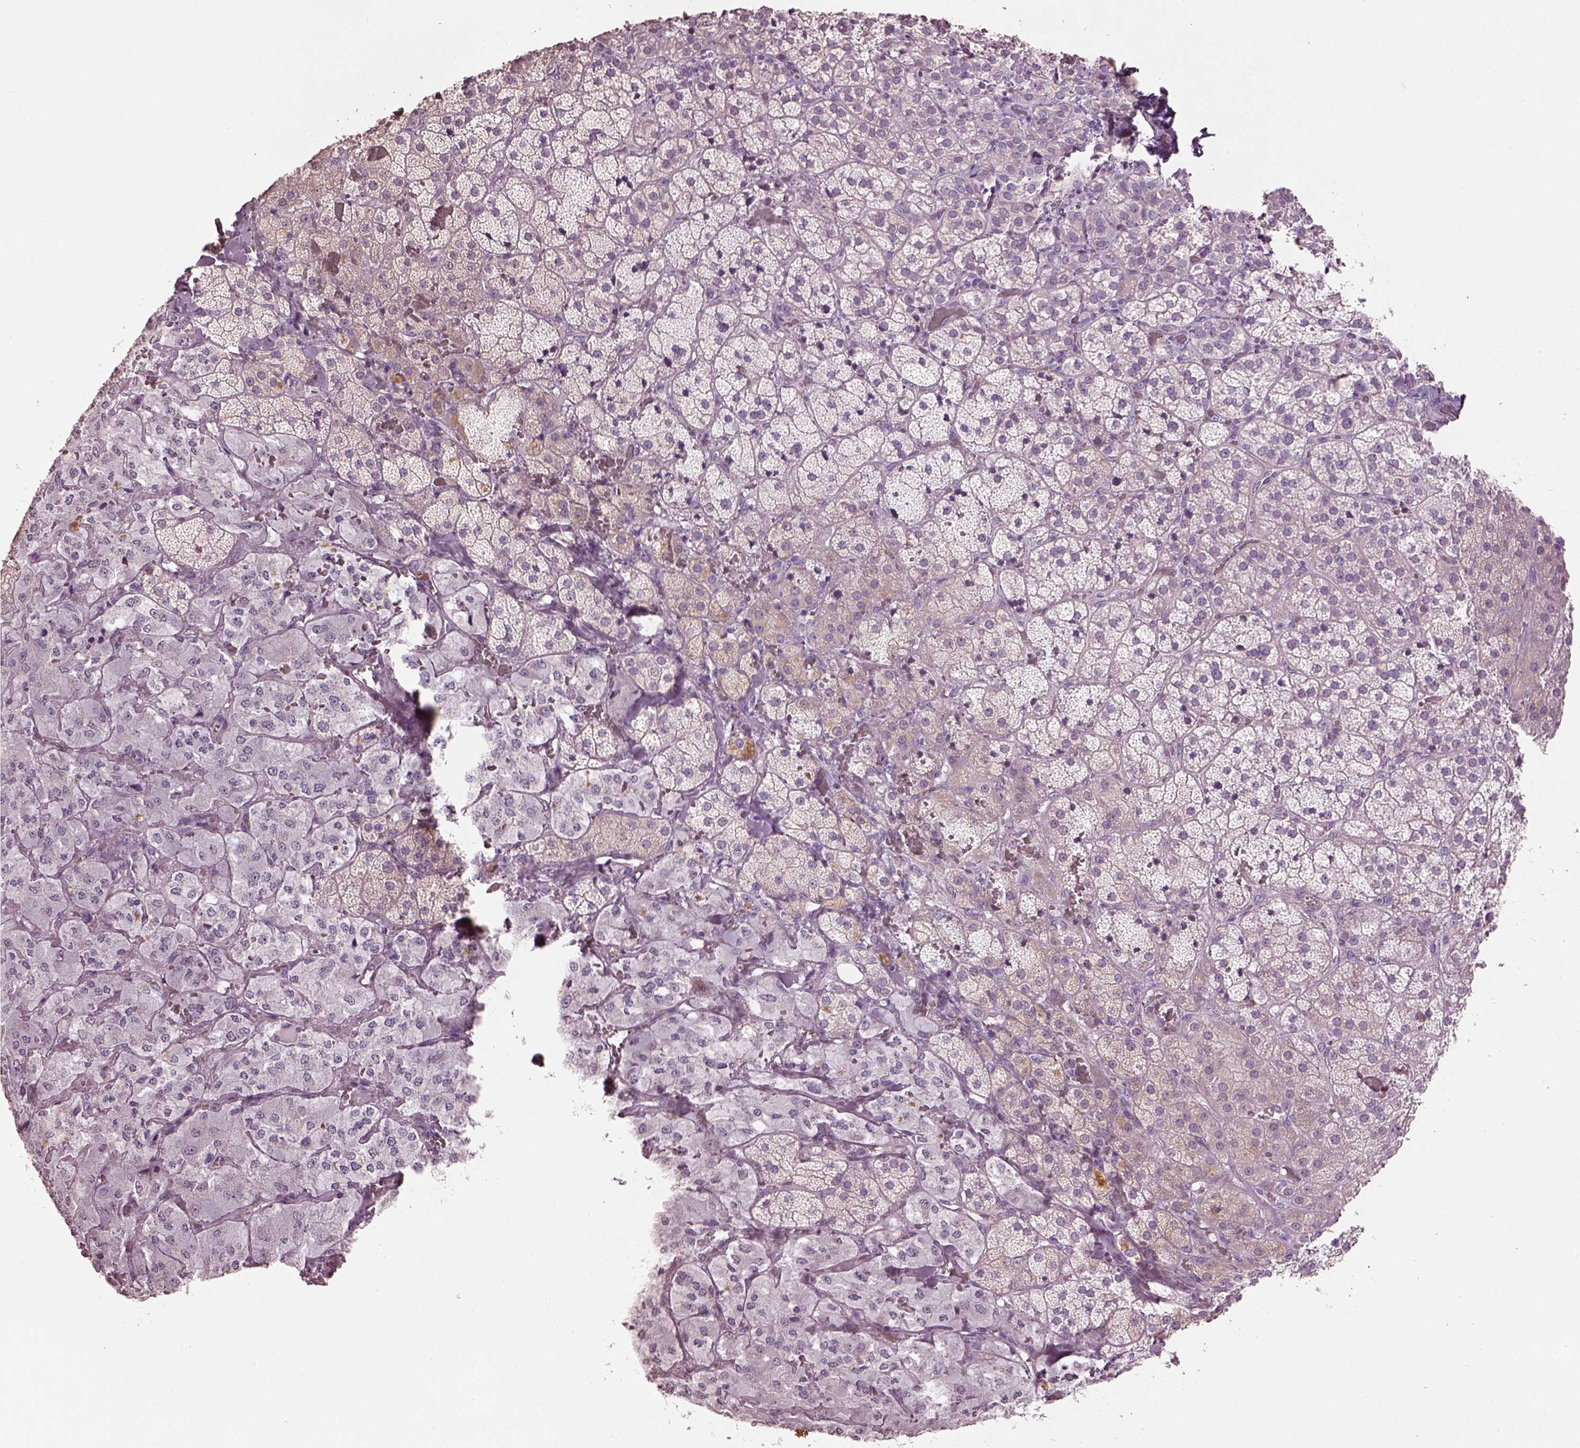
{"staining": {"intensity": "negative", "quantity": "none", "location": "none"}, "tissue": "adrenal gland", "cell_type": "Glandular cells", "image_type": "normal", "snomed": [{"axis": "morphology", "description": "Normal tissue, NOS"}, {"axis": "topography", "description": "Adrenal gland"}], "caption": "Immunohistochemistry (IHC) histopathology image of normal adrenal gland: human adrenal gland stained with DAB (3,3'-diaminobenzidine) exhibits no significant protein positivity in glandular cells. Nuclei are stained in blue.", "gene": "KCNIP3", "patient": {"sex": "male", "age": 57}}